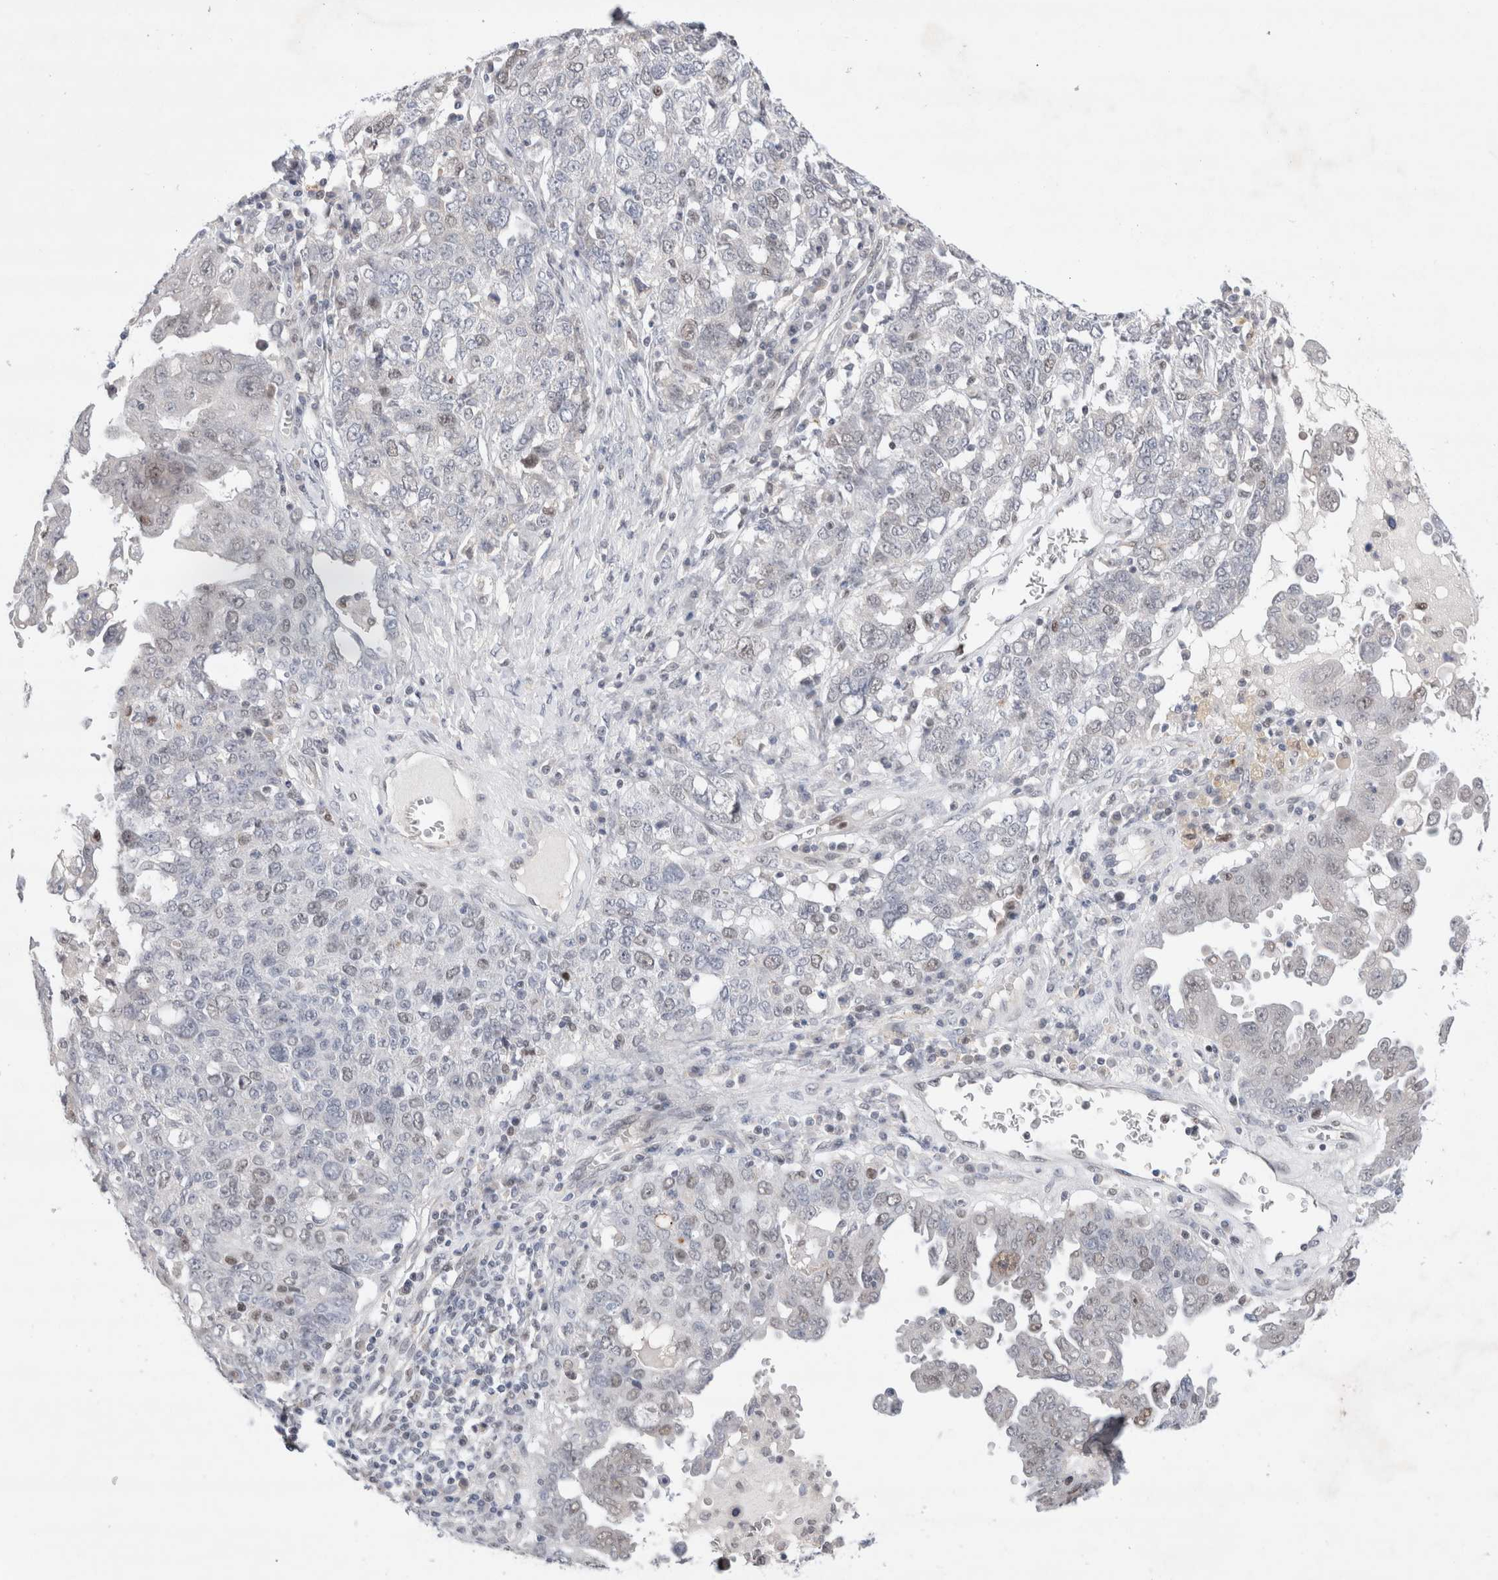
{"staining": {"intensity": "weak", "quantity": "<25%", "location": "nuclear"}, "tissue": "ovarian cancer", "cell_type": "Tumor cells", "image_type": "cancer", "snomed": [{"axis": "morphology", "description": "Carcinoma, endometroid"}, {"axis": "topography", "description": "Ovary"}], "caption": "This image is of endometroid carcinoma (ovarian) stained with IHC to label a protein in brown with the nuclei are counter-stained blue. There is no expression in tumor cells.", "gene": "KNL1", "patient": {"sex": "female", "age": 62}}